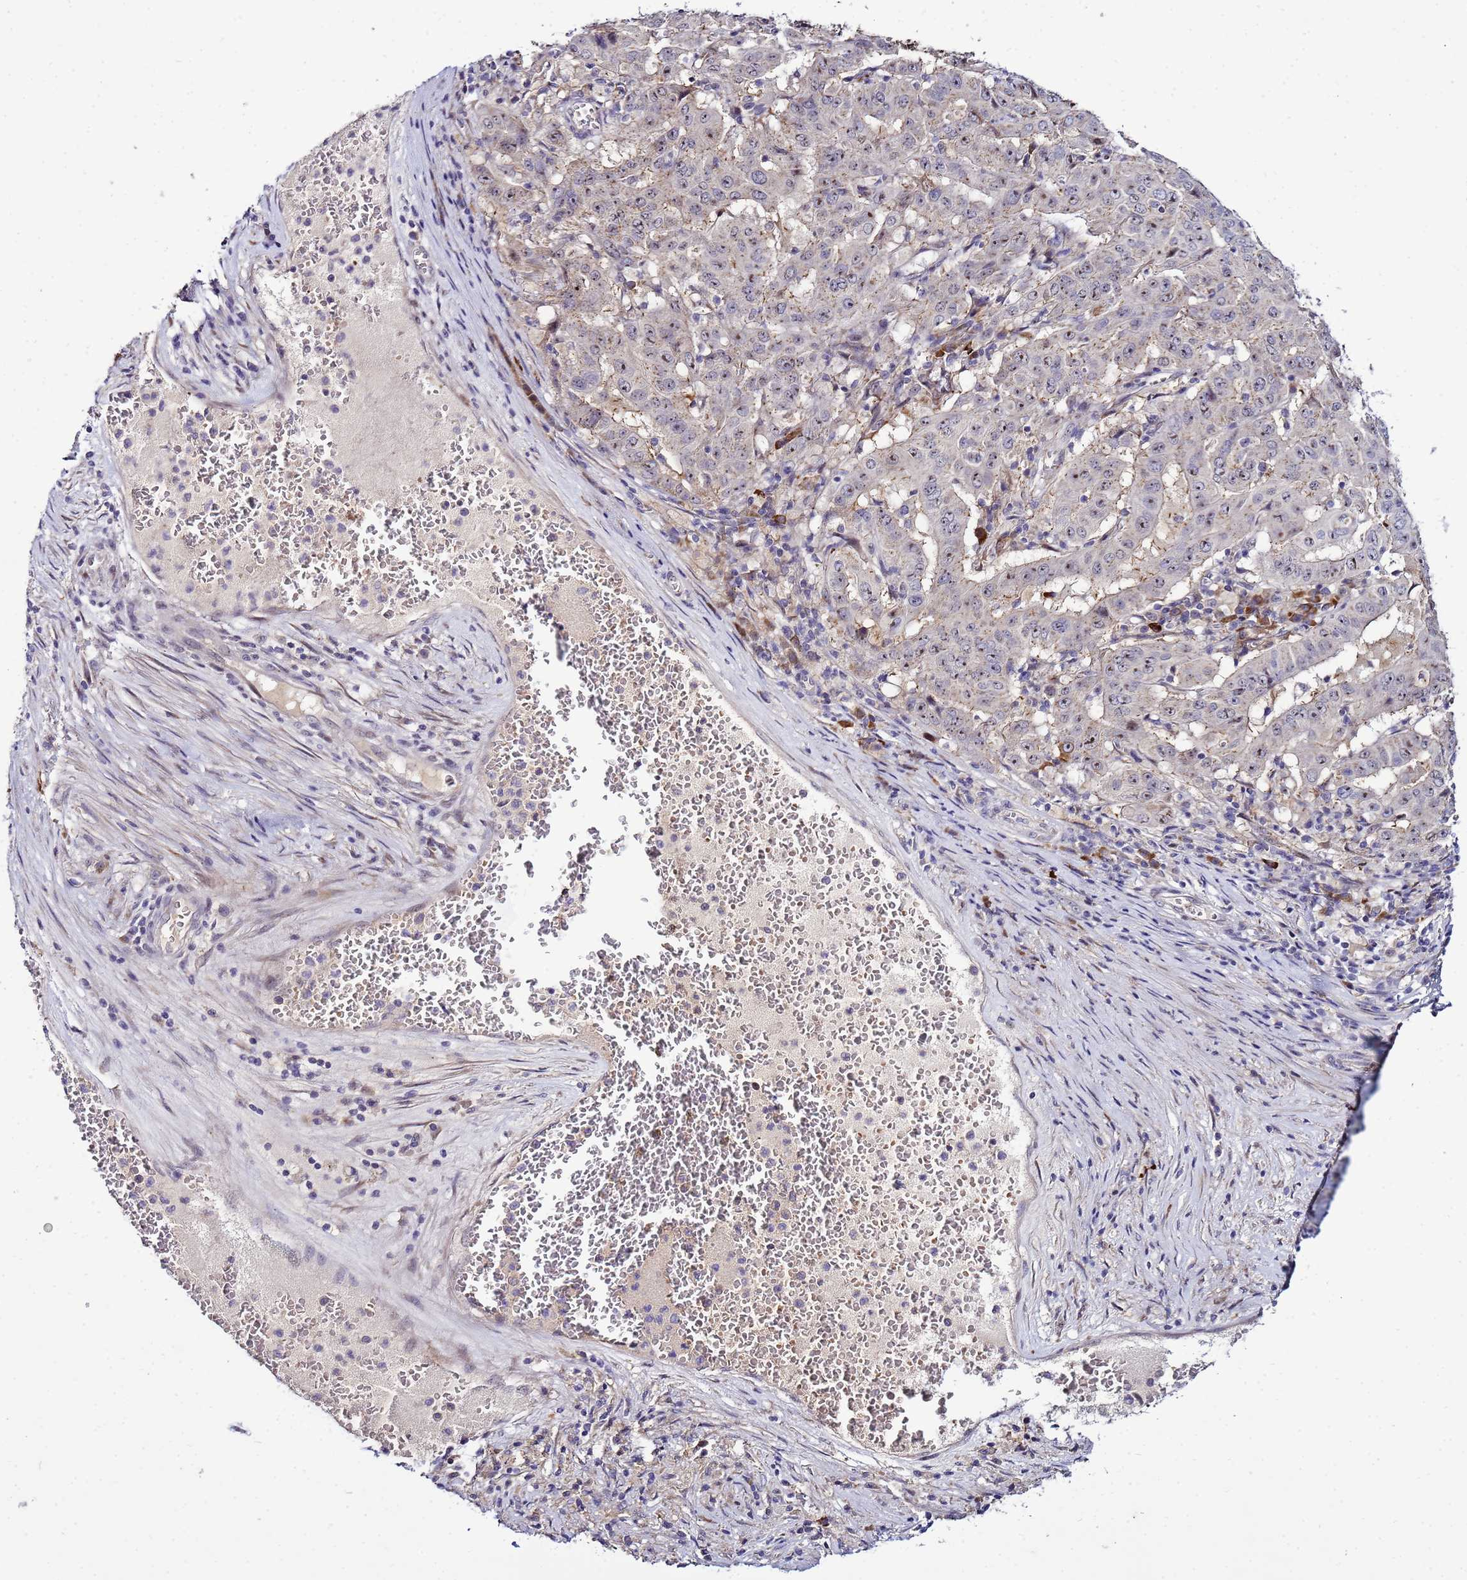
{"staining": {"intensity": "moderate", "quantity": "<25%", "location": "cytoplasmic/membranous"}, "tissue": "pancreatic cancer", "cell_type": "Tumor cells", "image_type": "cancer", "snomed": [{"axis": "morphology", "description": "Adenocarcinoma, NOS"}, {"axis": "topography", "description": "Pancreas"}], "caption": "Protein staining of adenocarcinoma (pancreatic) tissue exhibits moderate cytoplasmic/membranous staining in about <25% of tumor cells.", "gene": "NOL8", "patient": {"sex": "male", "age": 63}}